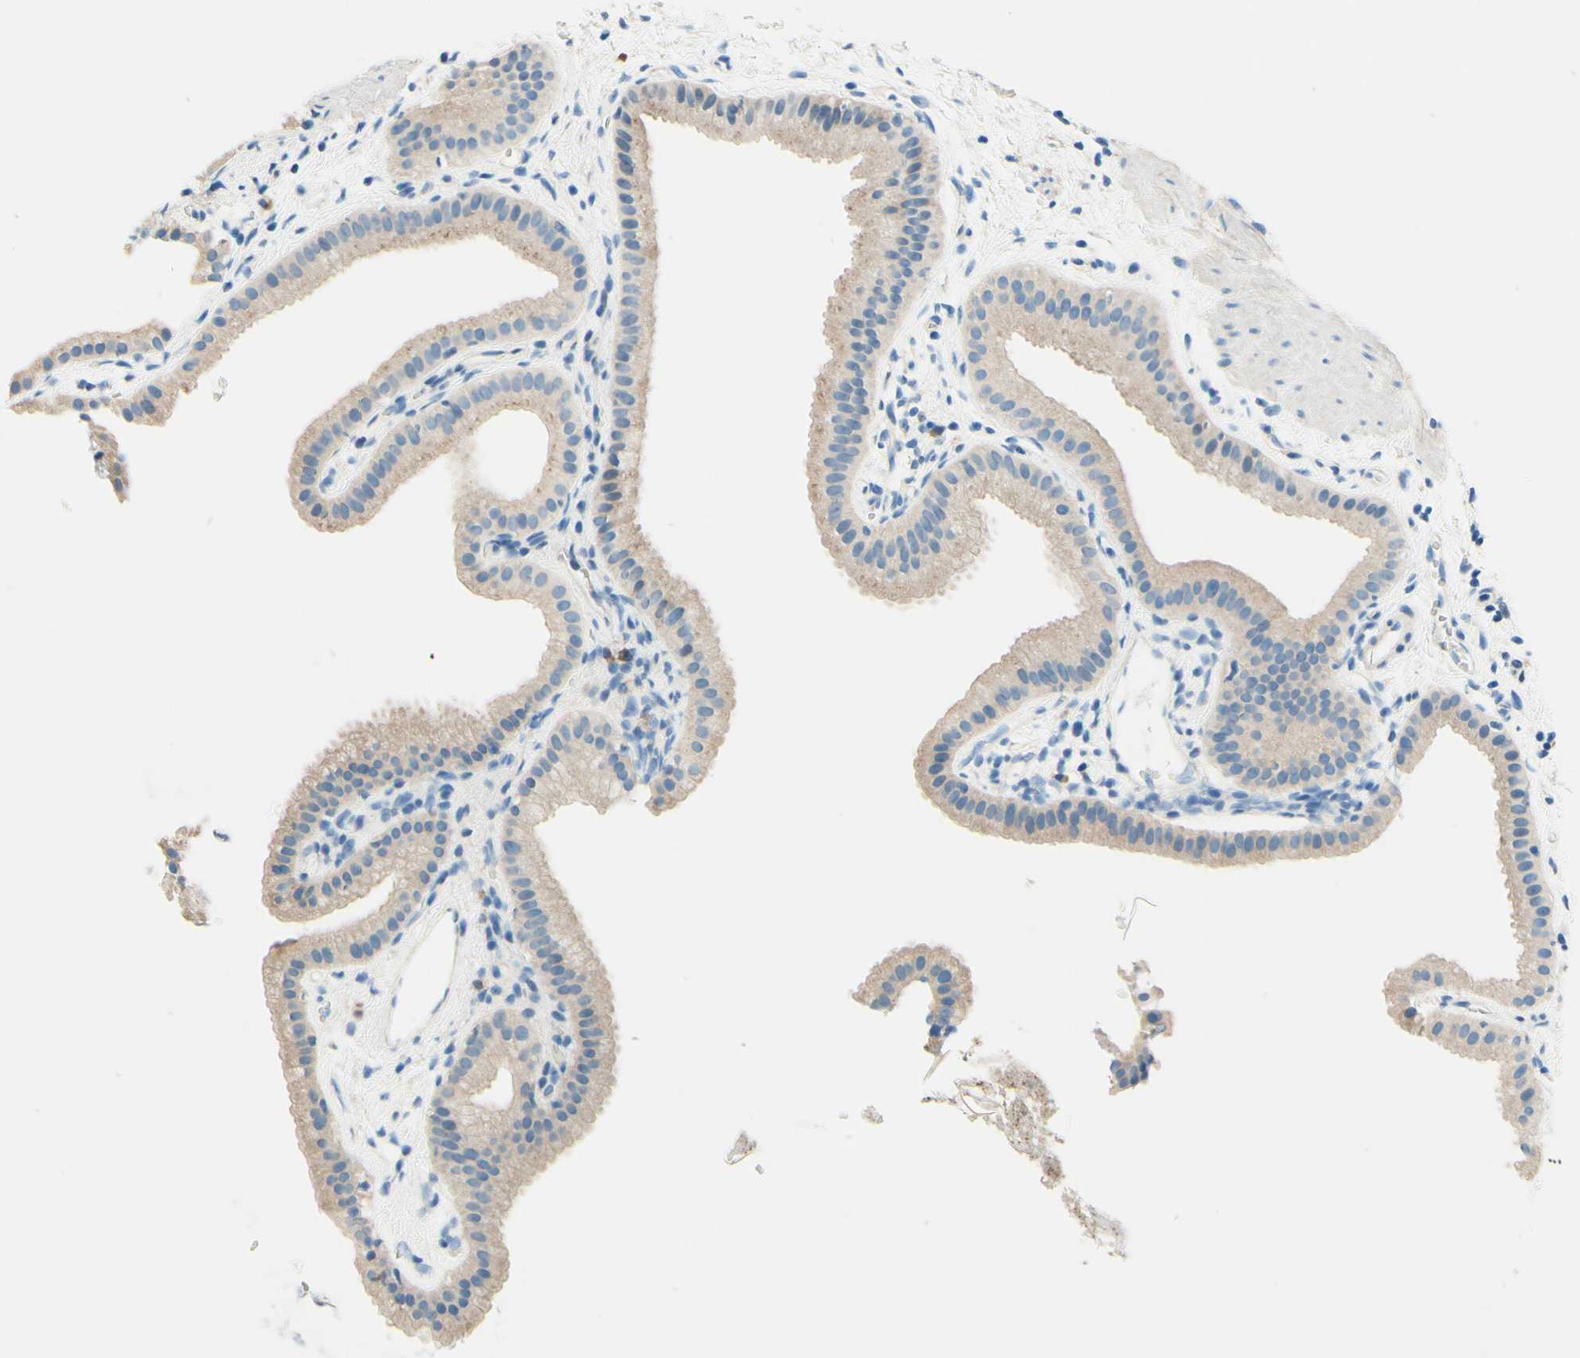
{"staining": {"intensity": "weak", "quantity": ">75%", "location": "cytoplasmic/membranous"}, "tissue": "gallbladder", "cell_type": "Glandular cells", "image_type": "normal", "snomed": [{"axis": "morphology", "description": "Normal tissue, NOS"}, {"axis": "topography", "description": "Gallbladder"}], "caption": "IHC photomicrograph of unremarkable gallbladder stained for a protein (brown), which reveals low levels of weak cytoplasmic/membranous expression in approximately >75% of glandular cells.", "gene": "PASD1", "patient": {"sex": "female", "age": 64}}